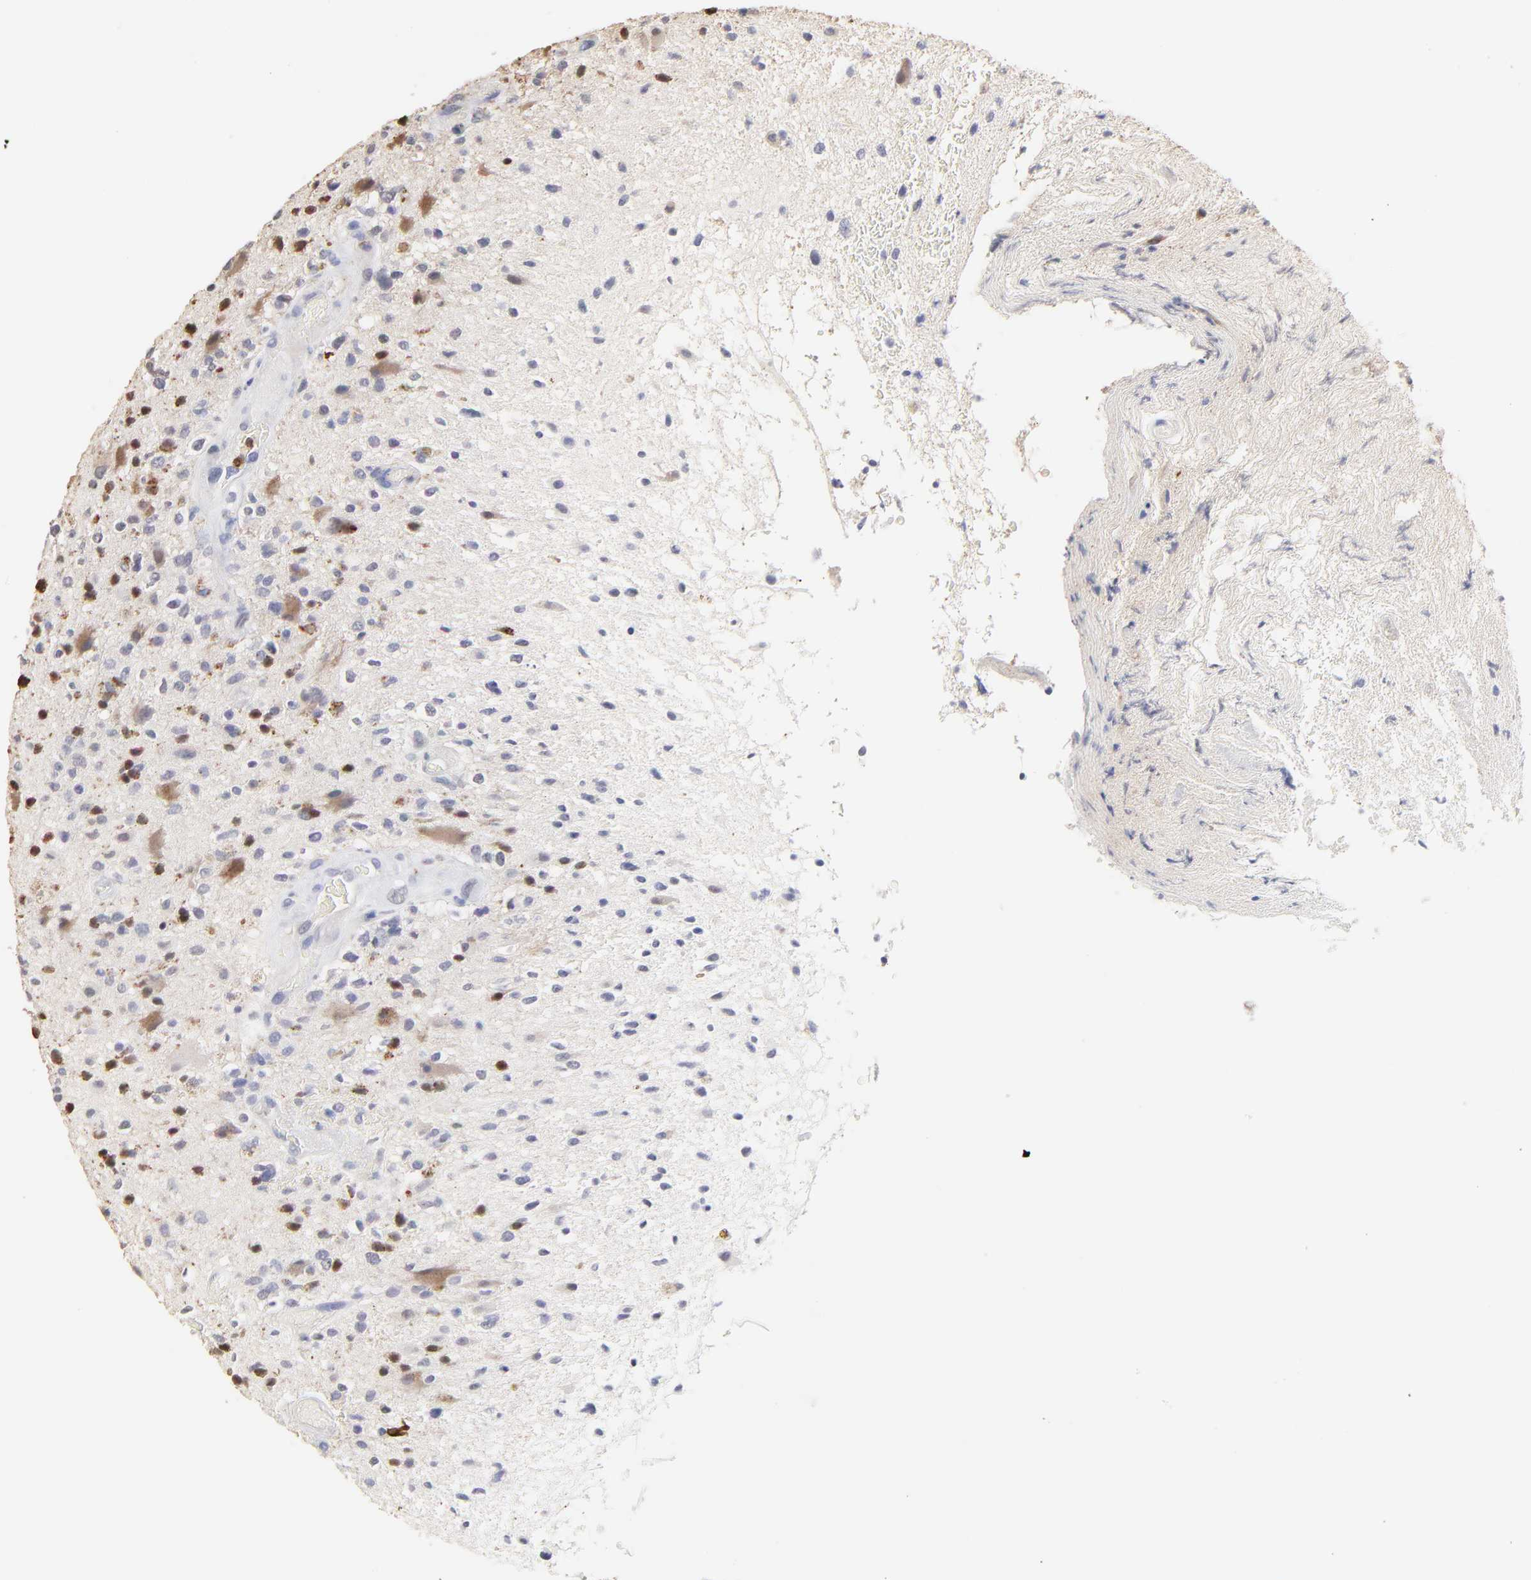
{"staining": {"intensity": "strong", "quantity": "<25%", "location": "cytoplasmic/membranous"}, "tissue": "glioma", "cell_type": "Tumor cells", "image_type": "cancer", "snomed": [{"axis": "morphology", "description": "Glioma, malignant, High grade"}, {"axis": "topography", "description": "Brain"}], "caption": "This image shows high-grade glioma (malignant) stained with immunohistochemistry (IHC) to label a protein in brown. The cytoplasmic/membranous of tumor cells show strong positivity for the protein. Nuclei are counter-stained blue.", "gene": "SMARCA1", "patient": {"sex": "male", "age": 33}}